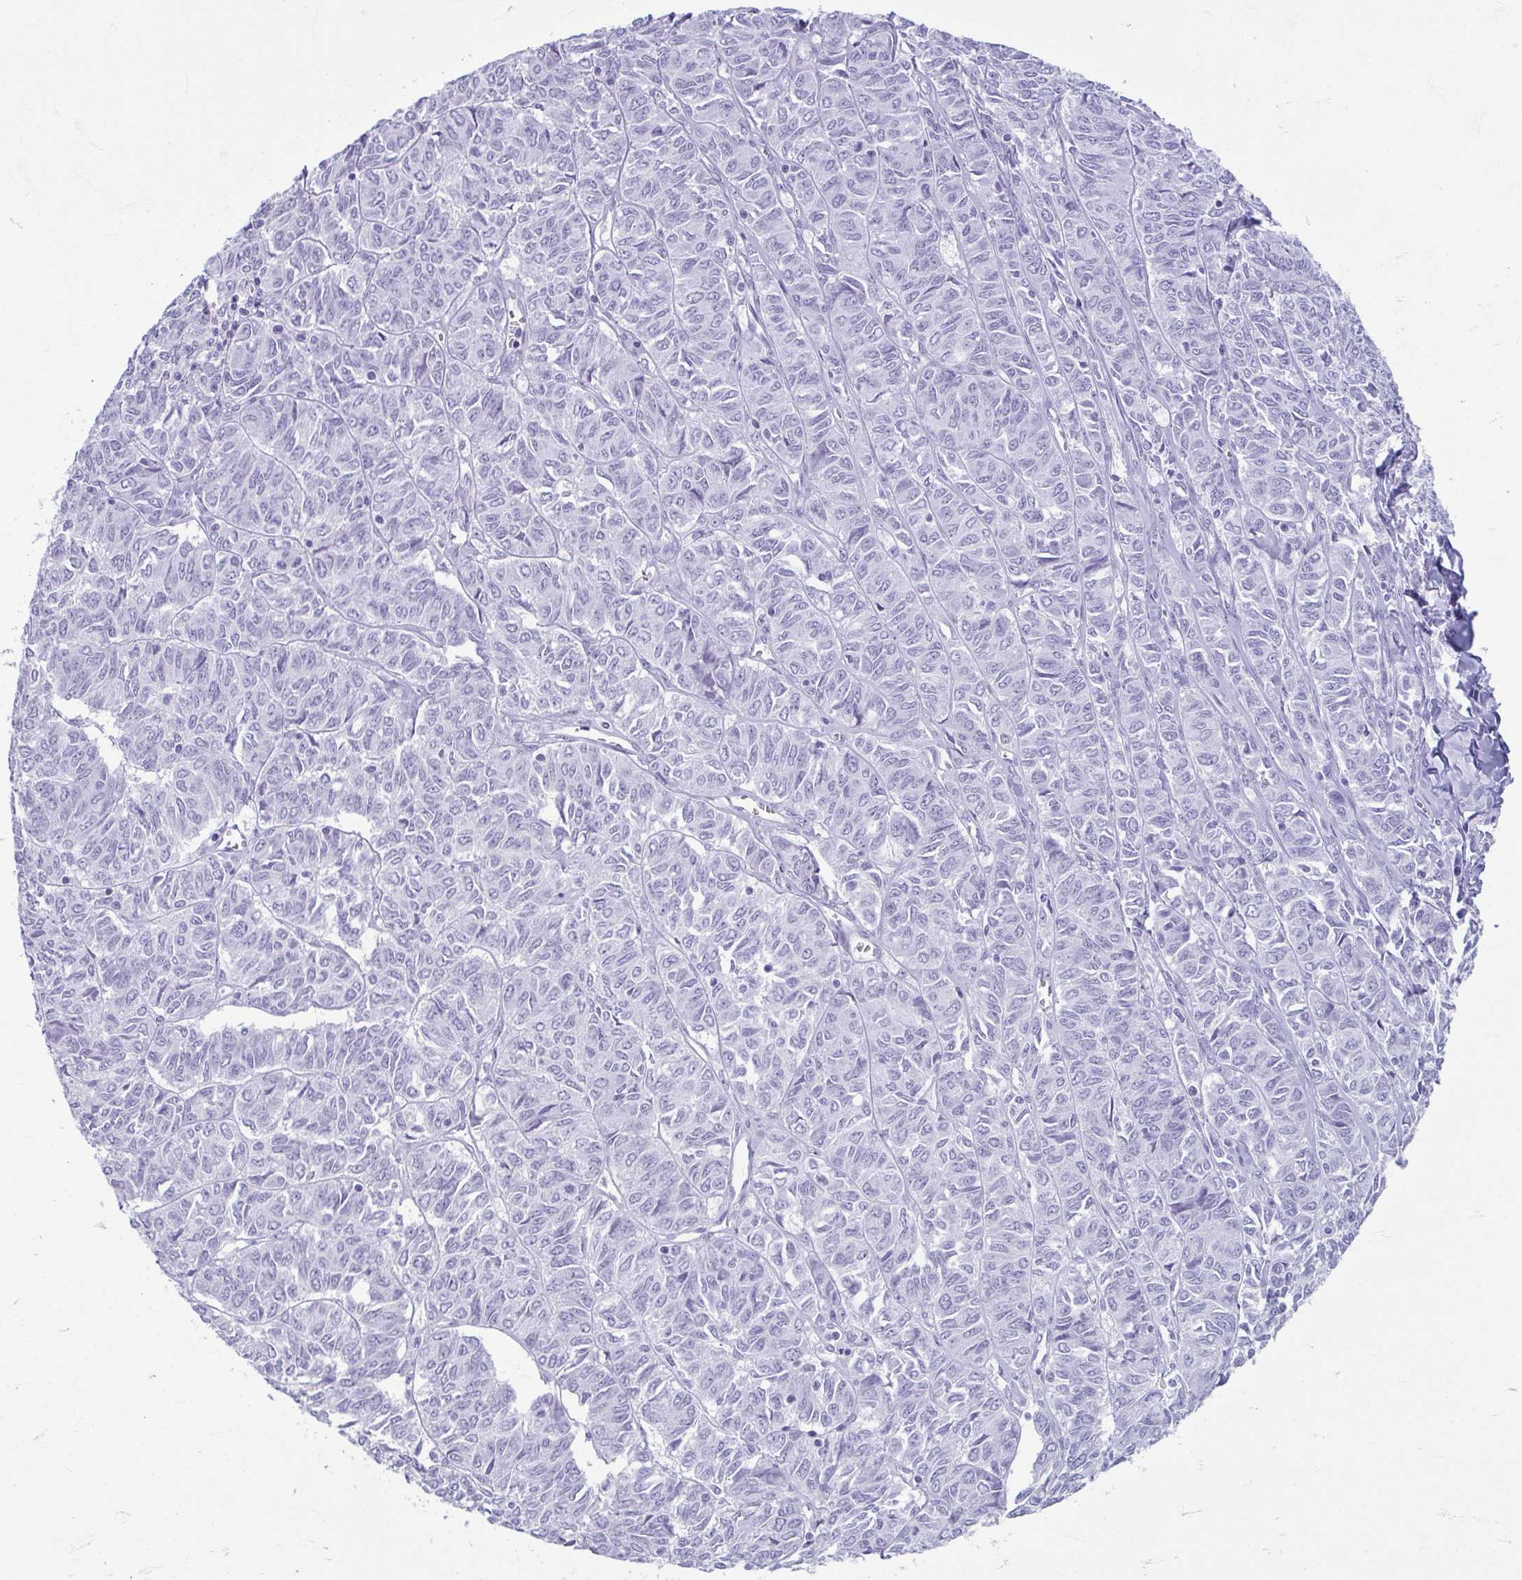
{"staining": {"intensity": "negative", "quantity": "none", "location": "none"}, "tissue": "ovarian cancer", "cell_type": "Tumor cells", "image_type": "cancer", "snomed": [{"axis": "morphology", "description": "Carcinoma, endometroid"}, {"axis": "topography", "description": "Ovary"}], "caption": "This is an immunohistochemistry image of human endometroid carcinoma (ovarian). There is no staining in tumor cells.", "gene": "TCEAL3", "patient": {"sex": "female", "age": 80}}